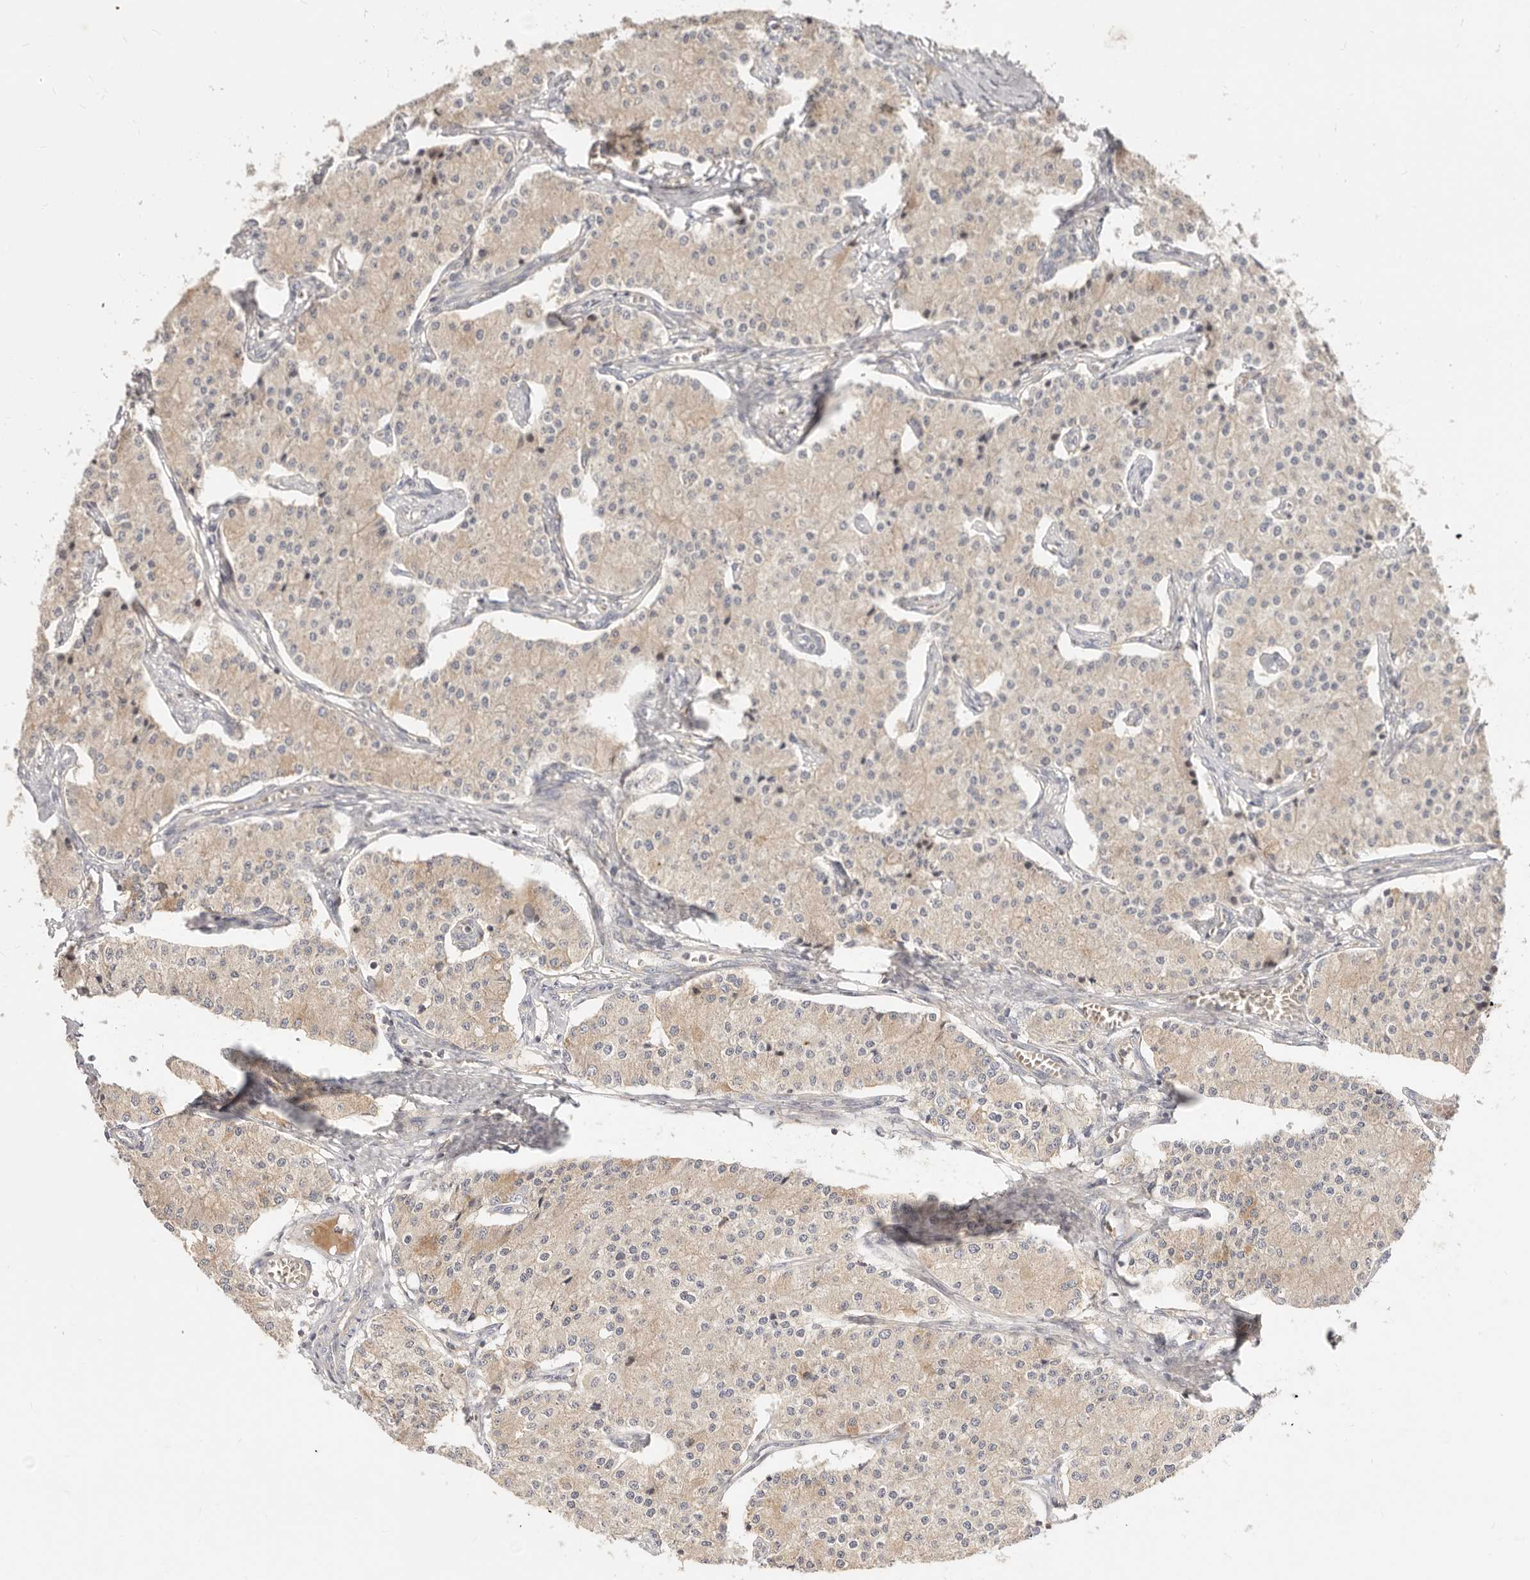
{"staining": {"intensity": "weak", "quantity": ">75%", "location": "cytoplasmic/membranous"}, "tissue": "carcinoid", "cell_type": "Tumor cells", "image_type": "cancer", "snomed": [{"axis": "morphology", "description": "Carcinoid, malignant, NOS"}, {"axis": "topography", "description": "Colon"}], "caption": "Immunohistochemical staining of human carcinoid reveals low levels of weak cytoplasmic/membranous expression in about >75% of tumor cells.", "gene": "DTNBP1", "patient": {"sex": "female", "age": 52}}